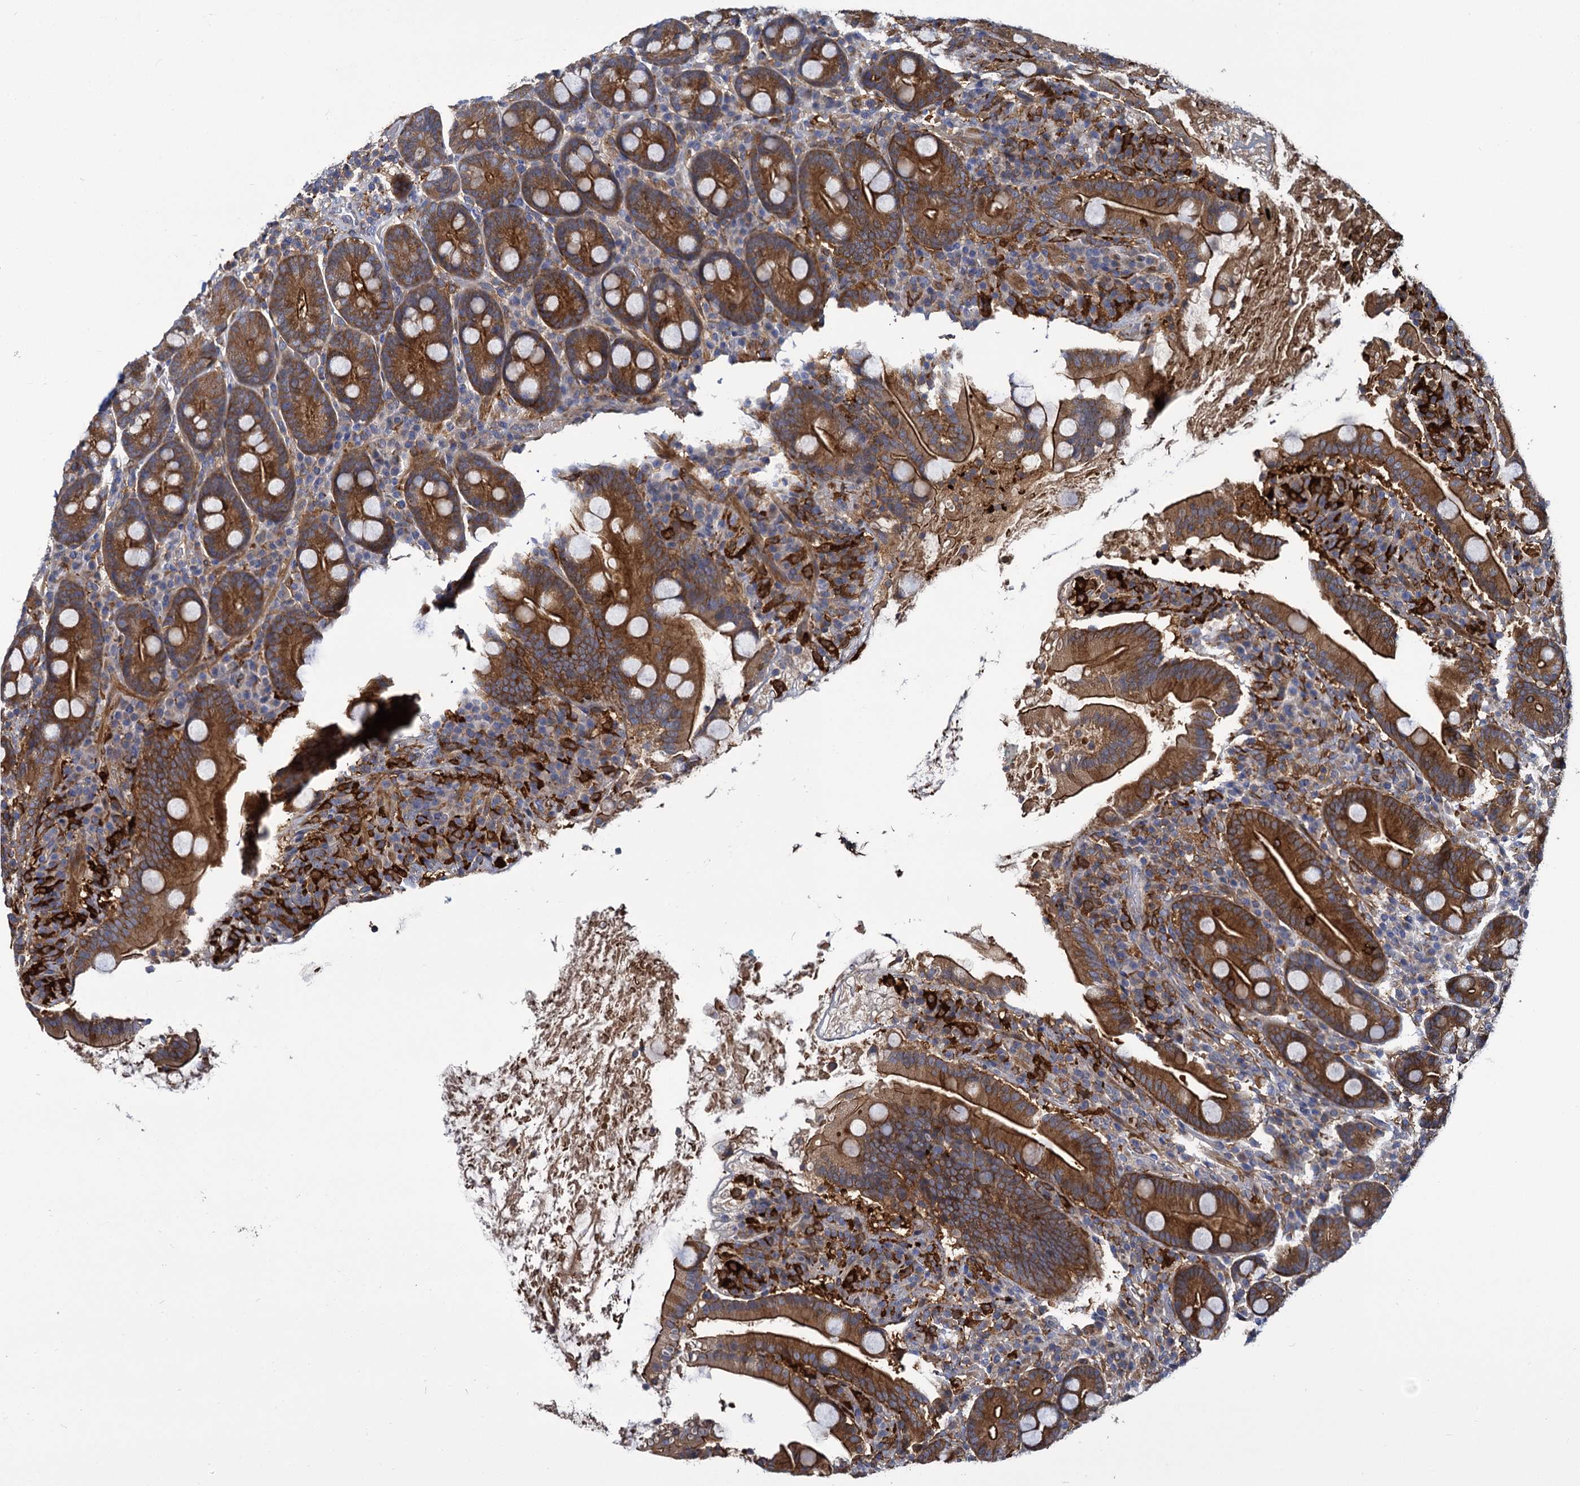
{"staining": {"intensity": "strong", "quantity": ">75%", "location": "cytoplasmic/membranous"}, "tissue": "duodenum", "cell_type": "Glandular cells", "image_type": "normal", "snomed": [{"axis": "morphology", "description": "Normal tissue, NOS"}, {"axis": "topography", "description": "Duodenum"}], "caption": "Duodenum stained with DAB immunohistochemistry reveals high levels of strong cytoplasmic/membranous staining in about >75% of glandular cells. (brown staining indicates protein expression, while blue staining denotes nuclei).", "gene": "GCLC", "patient": {"sex": "male", "age": 35}}